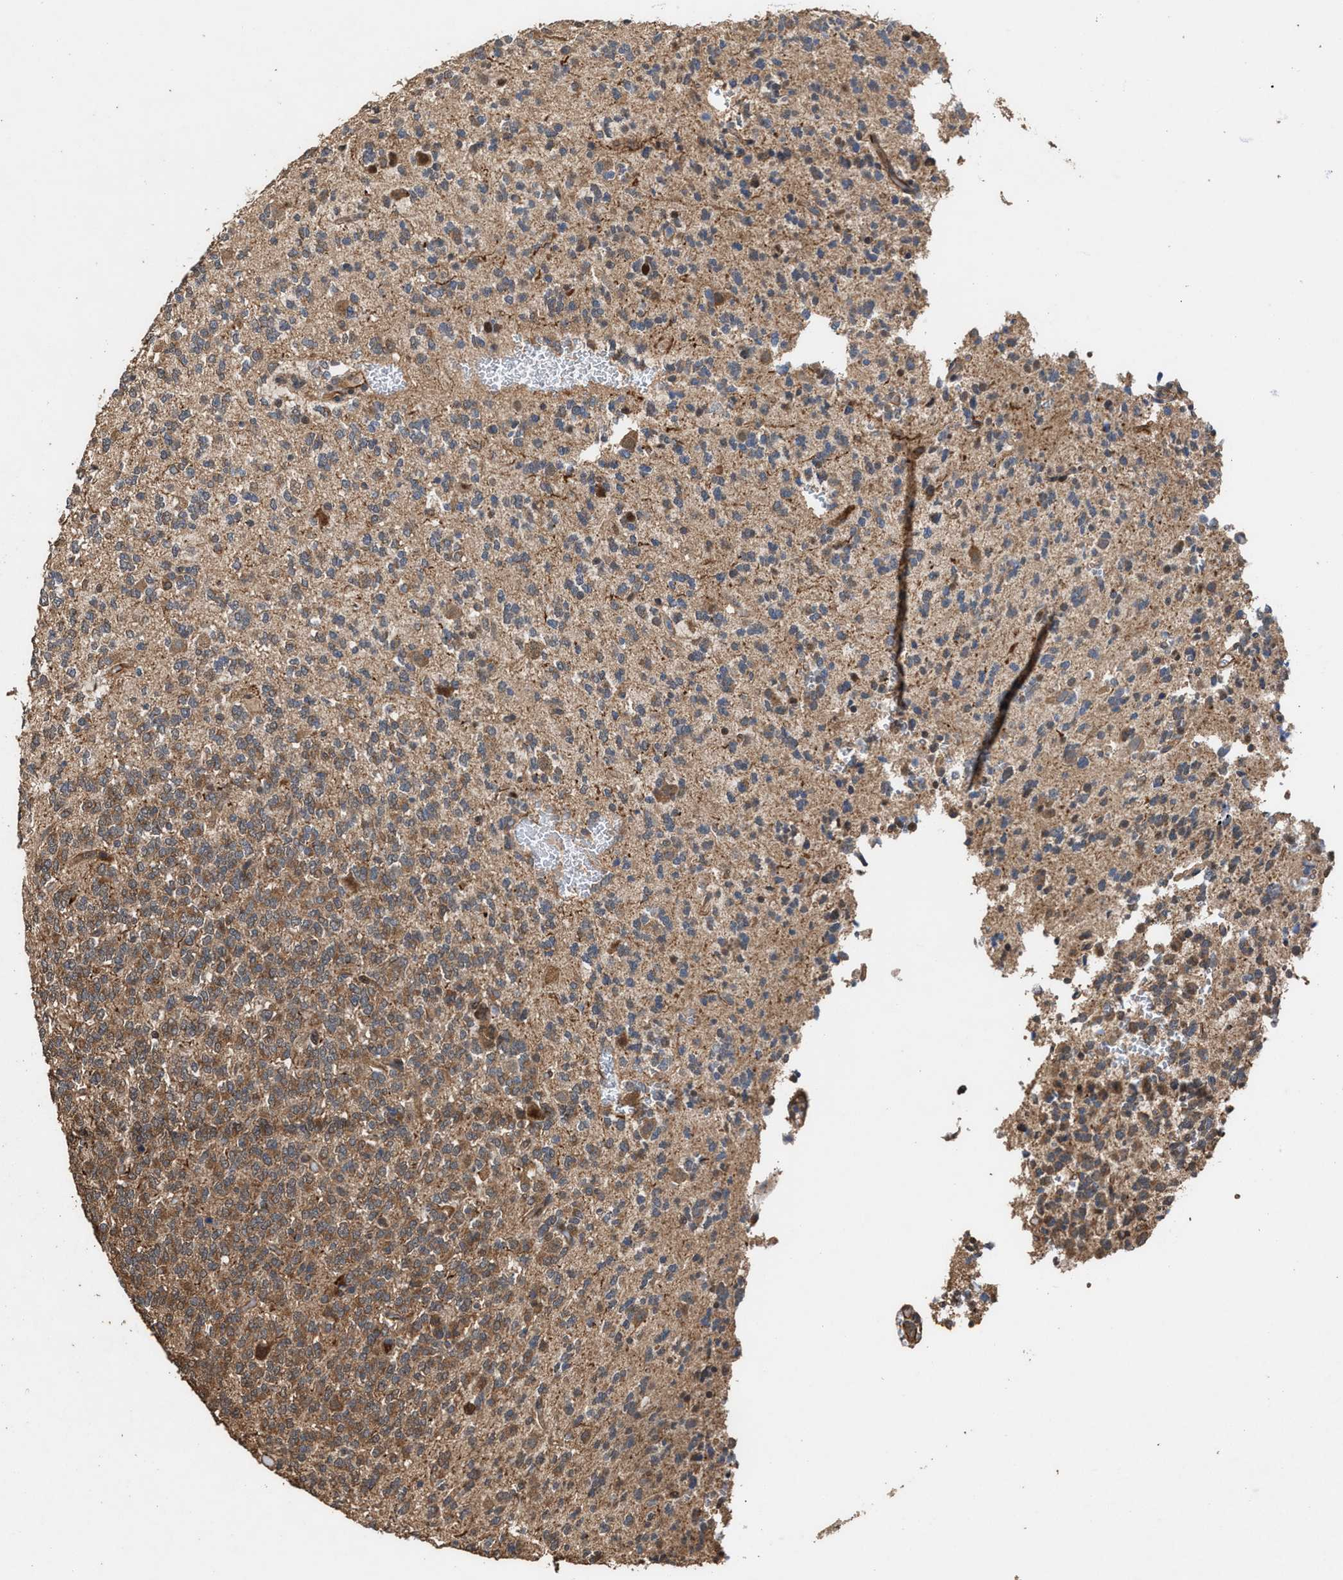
{"staining": {"intensity": "moderate", "quantity": ">75%", "location": "cytoplasmic/membranous"}, "tissue": "glioma", "cell_type": "Tumor cells", "image_type": "cancer", "snomed": [{"axis": "morphology", "description": "Glioma, malignant, Low grade"}, {"axis": "topography", "description": "Brain"}], "caption": "Immunohistochemistry staining of malignant glioma (low-grade), which exhibits medium levels of moderate cytoplasmic/membranous expression in approximately >75% of tumor cells indicating moderate cytoplasmic/membranous protein positivity. The staining was performed using DAB (3,3'-diaminobenzidine) (brown) for protein detection and nuclei were counterstained in hematoxylin (blue).", "gene": "ZNHIT6", "patient": {"sex": "male", "age": 38}}